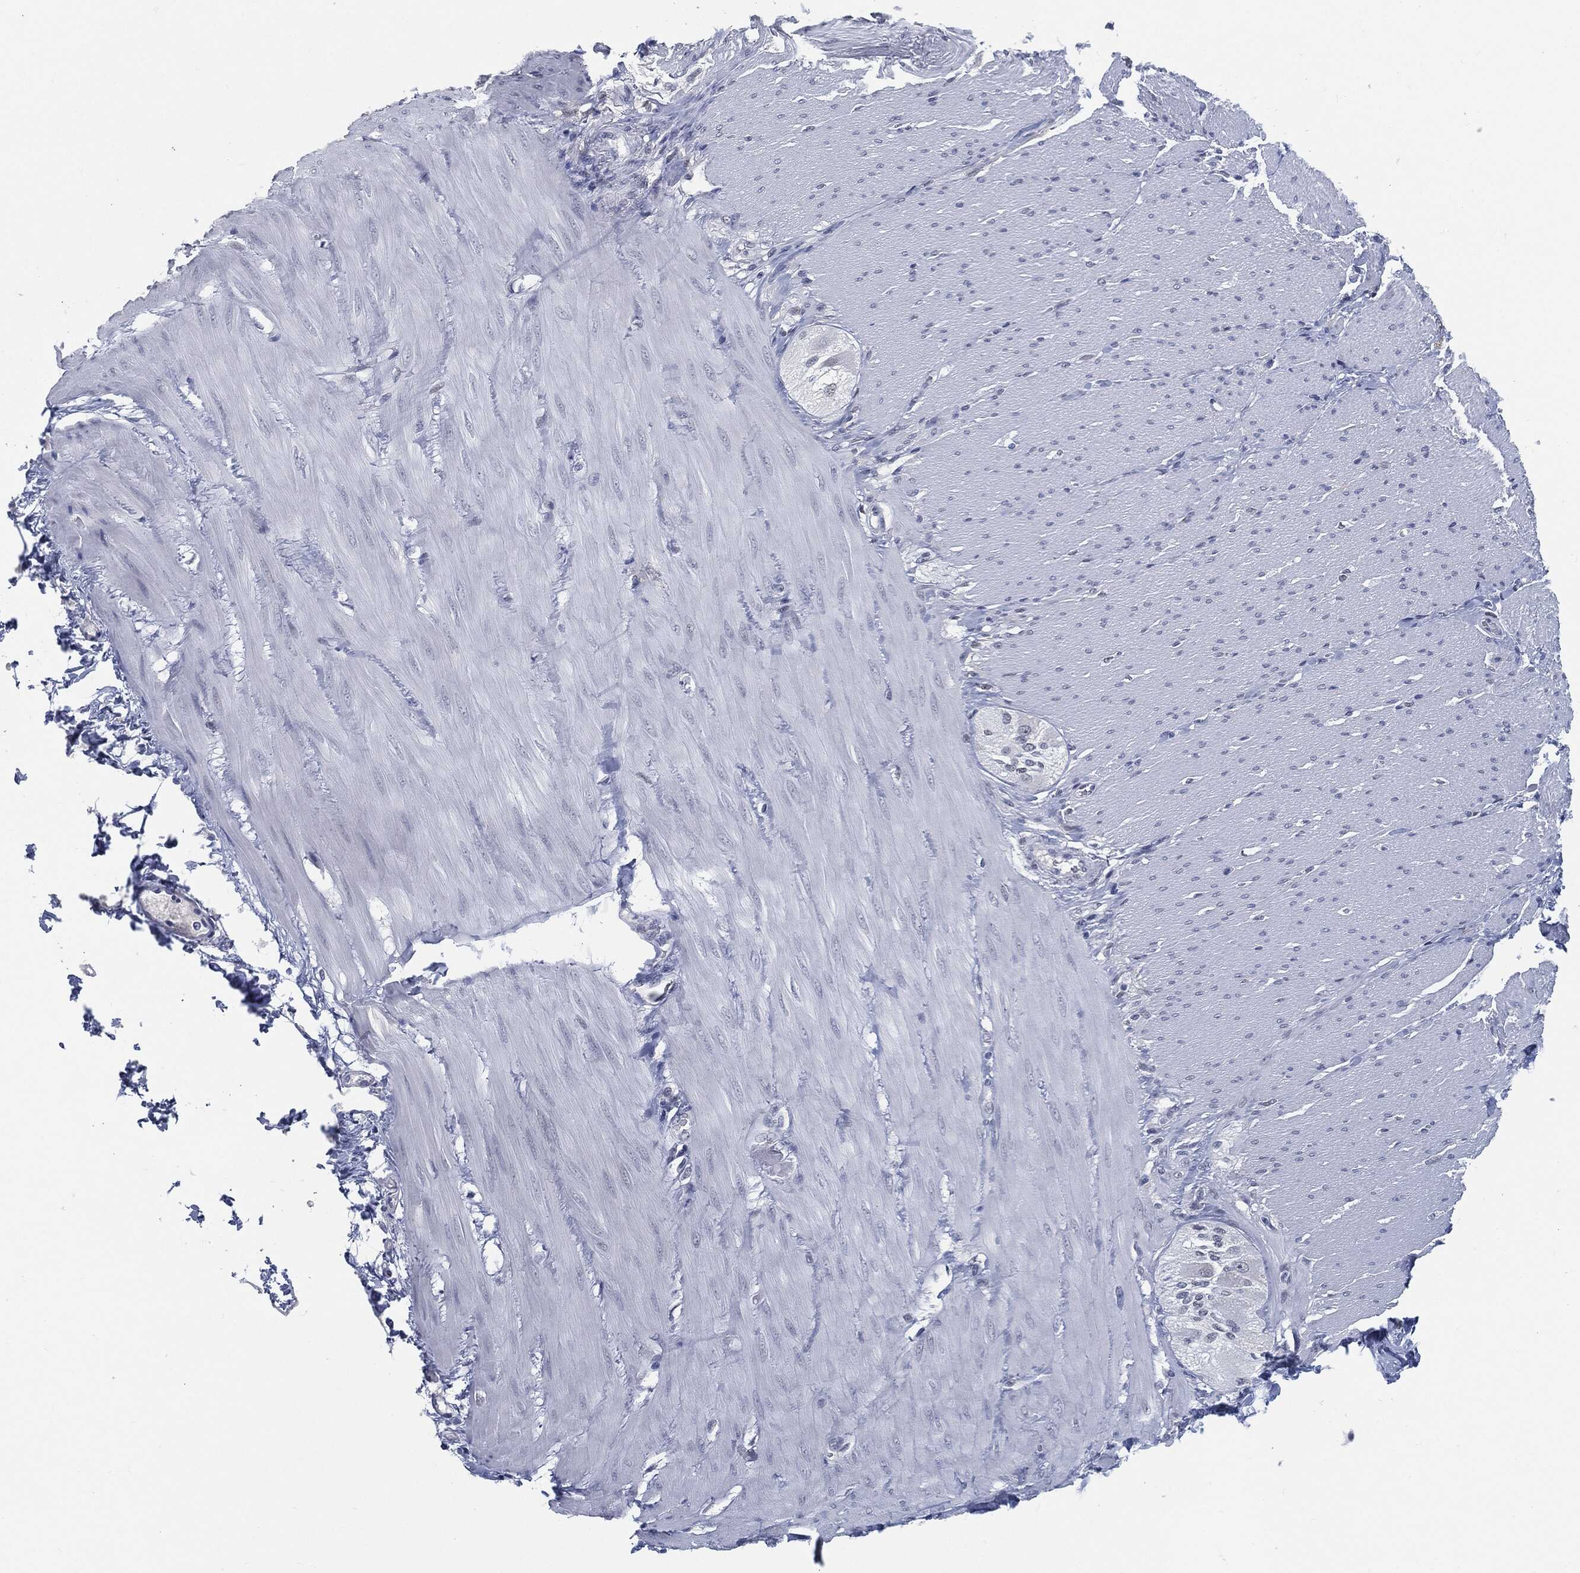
{"staining": {"intensity": "negative", "quantity": "none", "location": "none"}, "tissue": "soft tissue", "cell_type": "Fibroblasts", "image_type": "normal", "snomed": [{"axis": "morphology", "description": "Normal tissue, NOS"}, {"axis": "topography", "description": "Smooth muscle"}, {"axis": "topography", "description": "Duodenum"}, {"axis": "topography", "description": "Peripheral nerve tissue"}], "caption": "IHC of benign human soft tissue displays no expression in fibroblasts.", "gene": "PROM1", "patient": {"sex": "female", "age": 61}}